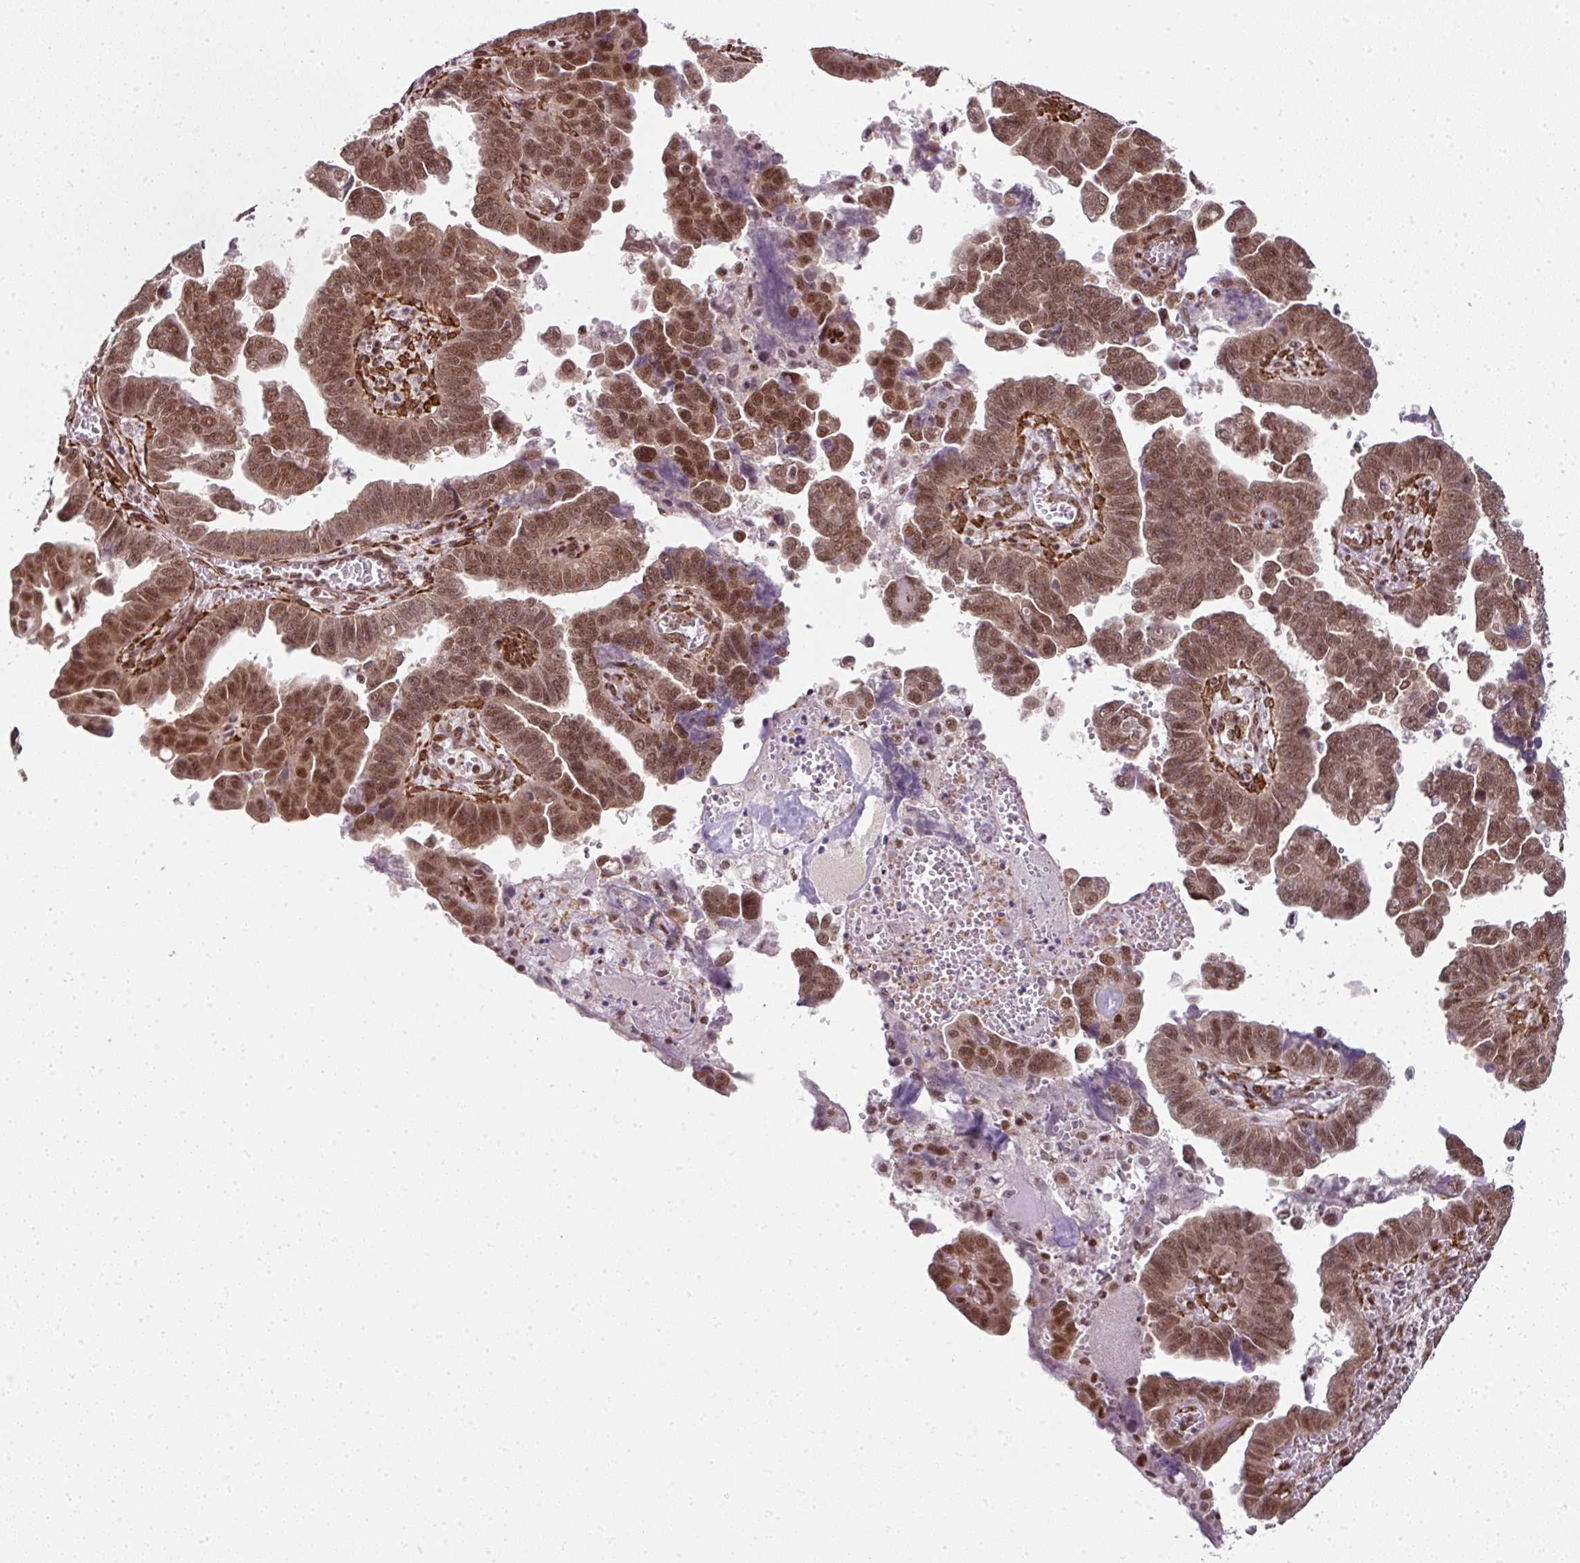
{"staining": {"intensity": "moderate", "quantity": ">75%", "location": "nuclear"}, "tissue": "endometrial cancer", "cell_type": "Tumor cells", "image_type": "cancer", "snomed": [{"axis": "morphology", "description": "Adenocarcinoma, NOS"}, {"axis": "topography", "description": "Endometrium"}], "caption": "High-magnification brightfield microscopy of endometrial adenocarcinoma stained with DAB (brown) and counterstained with hematoxylin (blue). tumor cells exhibit moderate nuclear positivity is seen in approximately>75% of cells.", "gene": "NFYA", "patient": {"sex": "female", "age": 75}}